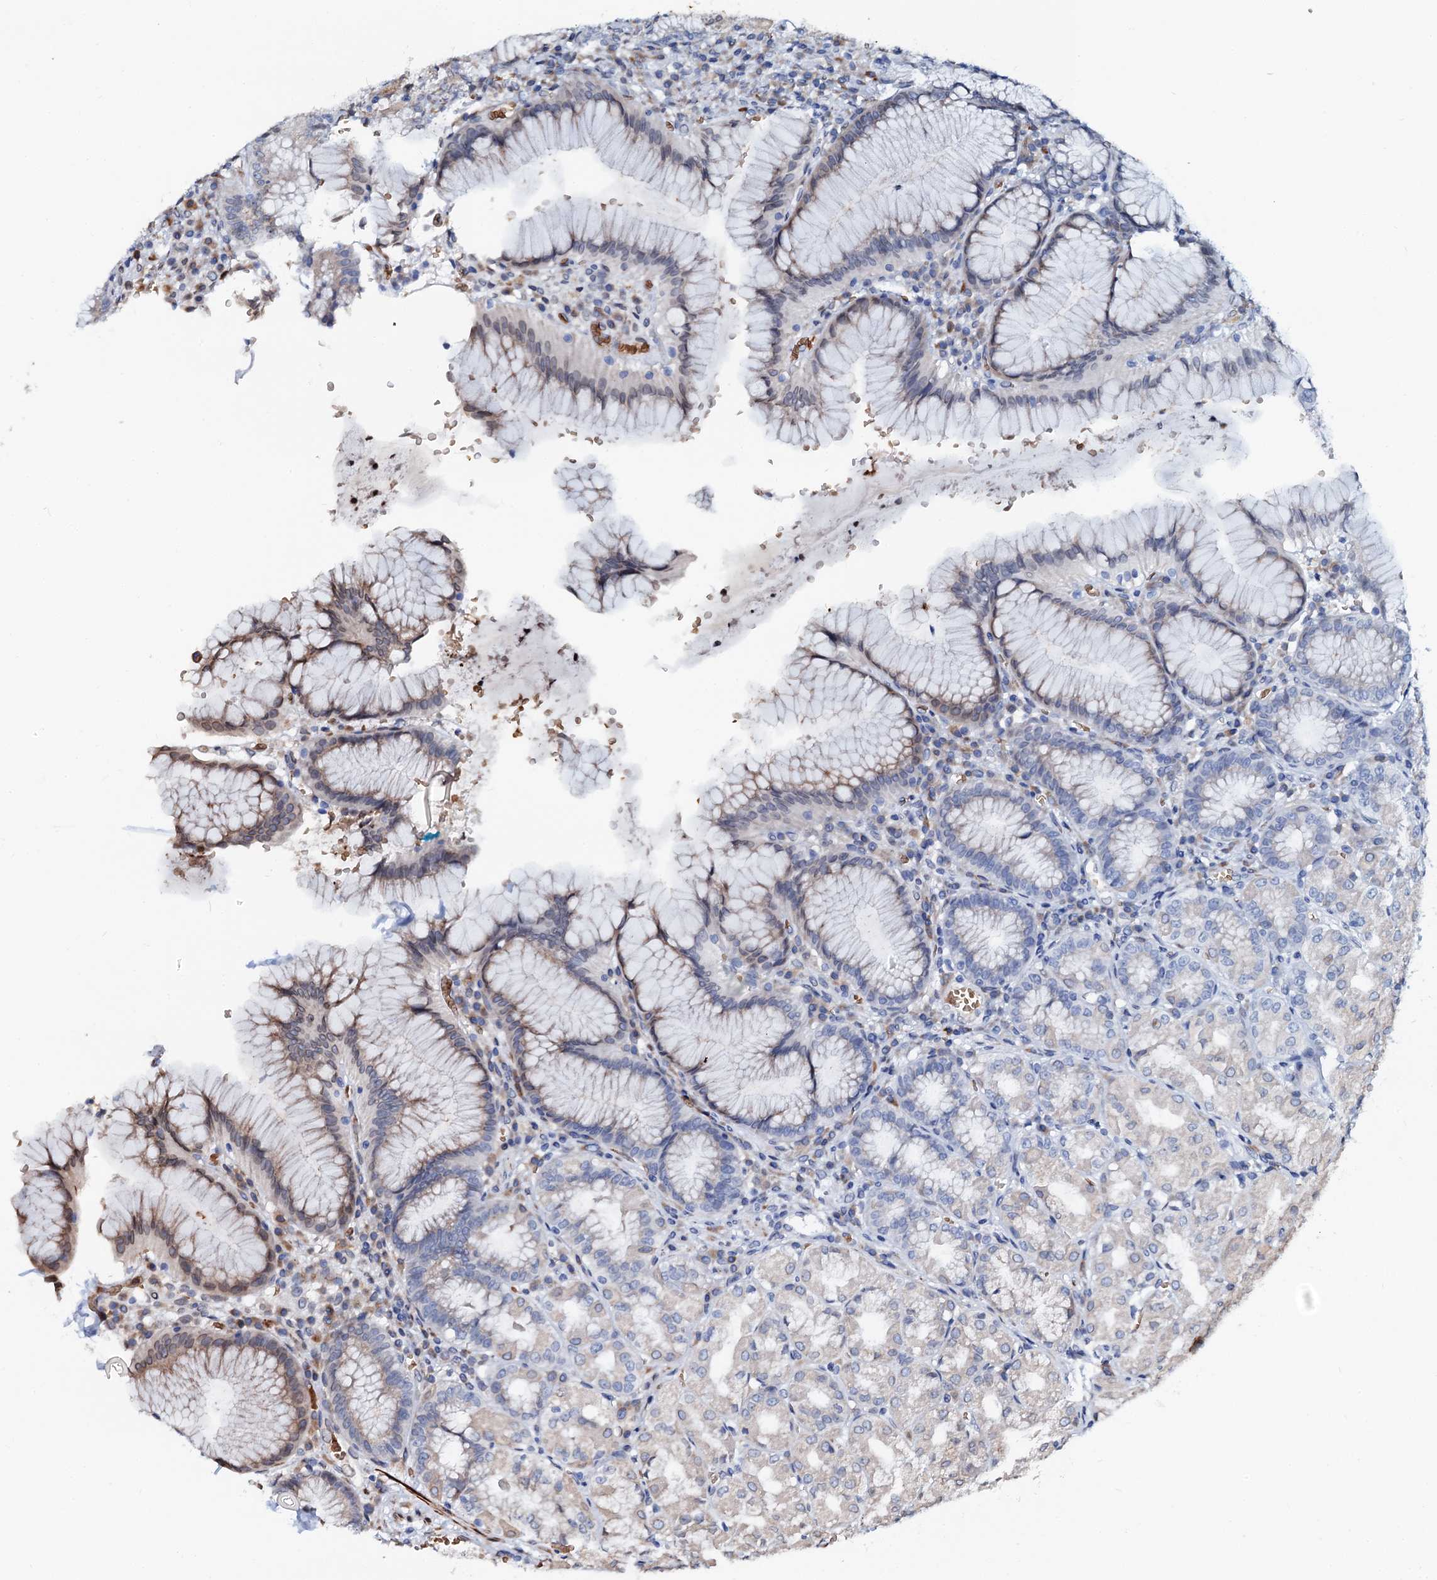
{"staining": {"intensity": "weak", "quantity": "<25%", "location": "cytoplasmic/membranous"}, "tissue": "stomach", "cell_type": "Glandular cells", "image_type": "normal", "snomed": [{"axis": "morphology", "description": "Normal tissue, NOS"}, {"axis": "topography", "description": "Stomach"}], "caption": "A high-resolution micrograph shows IHC staining of unremarkable stomach, which shows no significant staining in glandular cells.", "gene": "NRP2", "patient": {"sex": "male", "age": 55}}